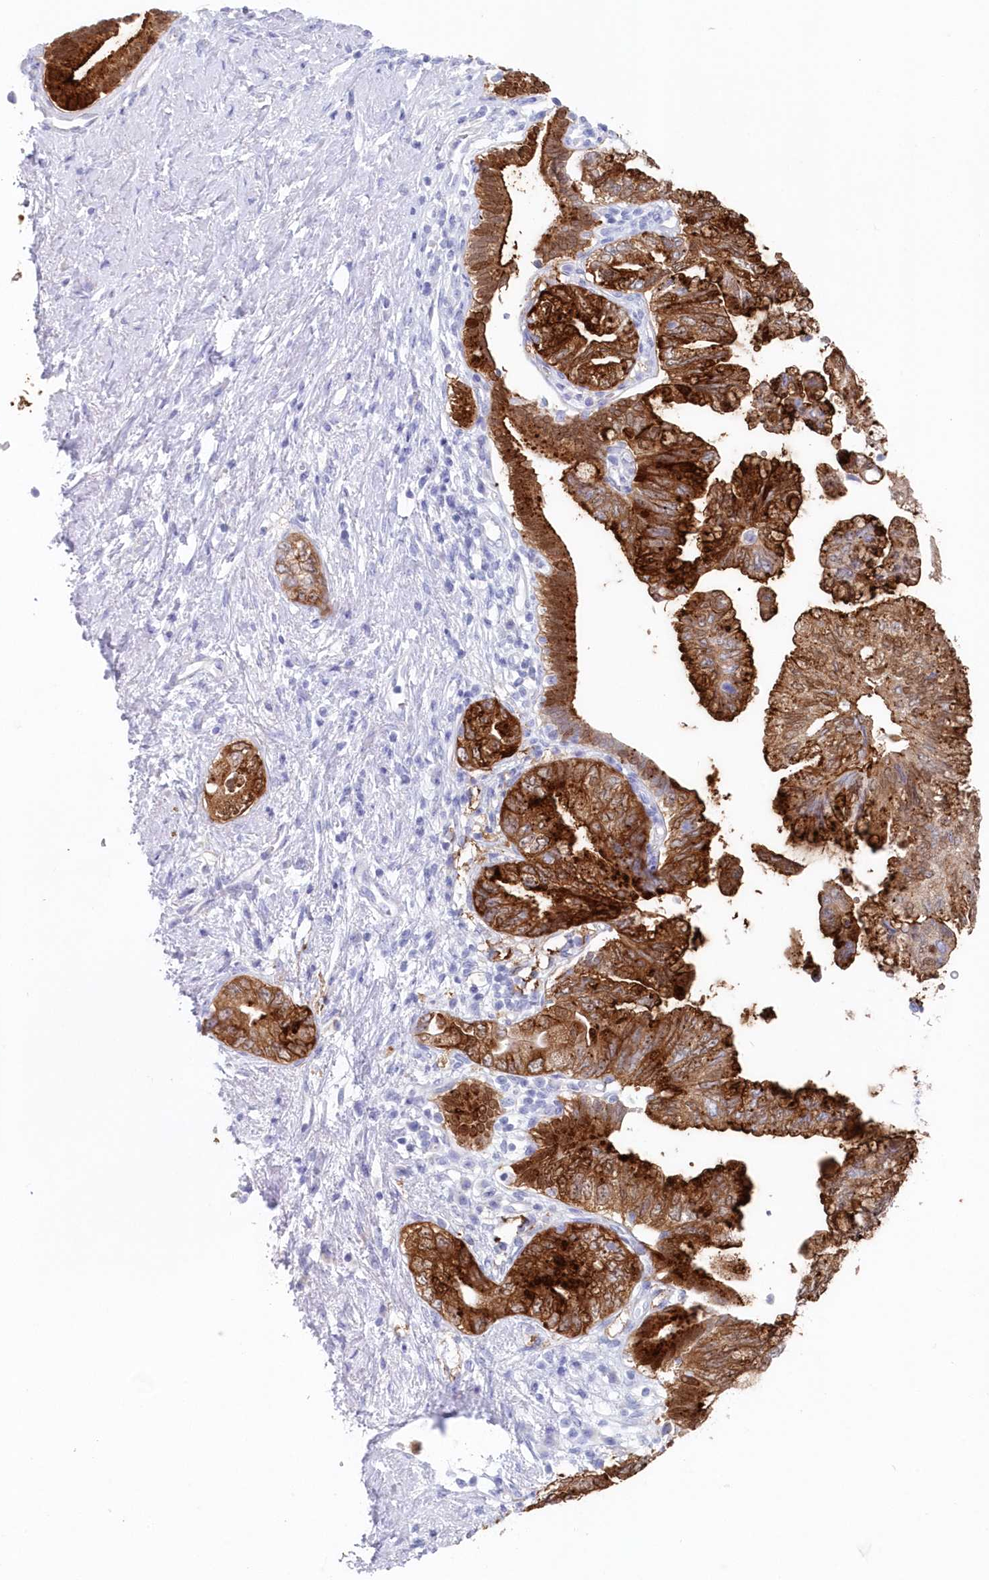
{"staining": {"intensity": "strong", "quantity": ">75%", "location": "cytoplasmic/membranous"}, "tissue": "pancreatic cancer", "cell_type": "Tumor cells", "image_type": "cancer", "snomed": [{"axis": "morphology", "description": "Adenocarcinoma, NOS"}, {"axis": "topography", "description": "Pancreas"}], "caption": "The immunohistochemical stain shows strong cytoplasmic/membranous expression in tumor cells of adenocarcinoma (pancreatic) tissue. Immunohistochemistry stains the protein of interest in brown and the nuclei are stained blue.", "gene": "CSNK1G2", "patient": {"sex": "female", "age": 73}}